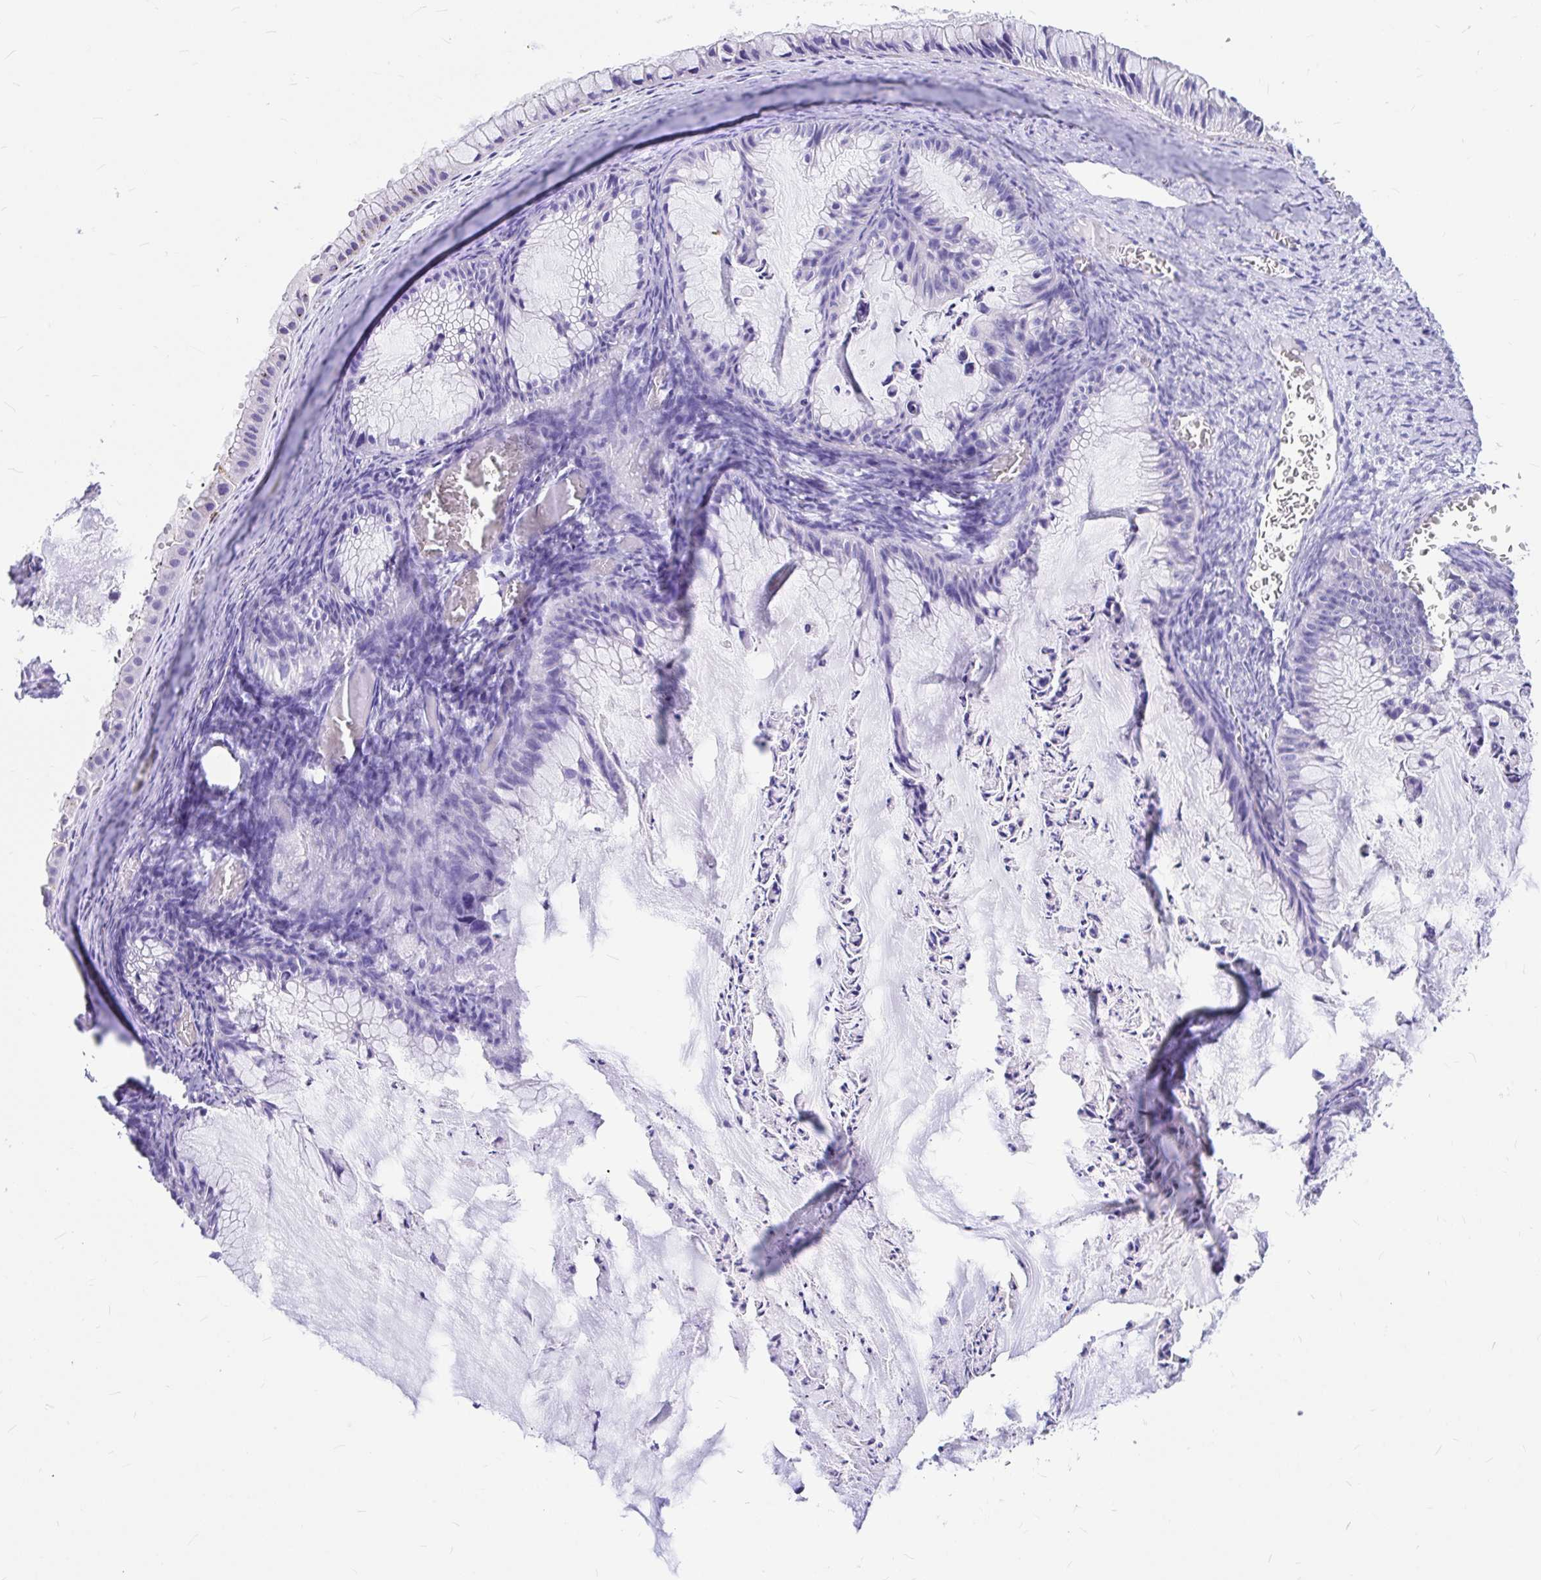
{"staining": {"intensity": "negative", "quantity": "none", "location": "none"}, "tissue": "ovarian cancer", "cell_type": "Tumor cells", "image_type": "cancer", "snomed": [{"axis": "morphology", "description": "Cystadenocarcinoma, mucinous, NOS"}, {"axis": "topography", "description": "Ovary"}], "caption": "Tumor cells are negative for protein expression in human ovarian mucinous cystadenocarcinoma.", "gene": "CLEC1B", "patient": {"sex": "female", "age": 72}}